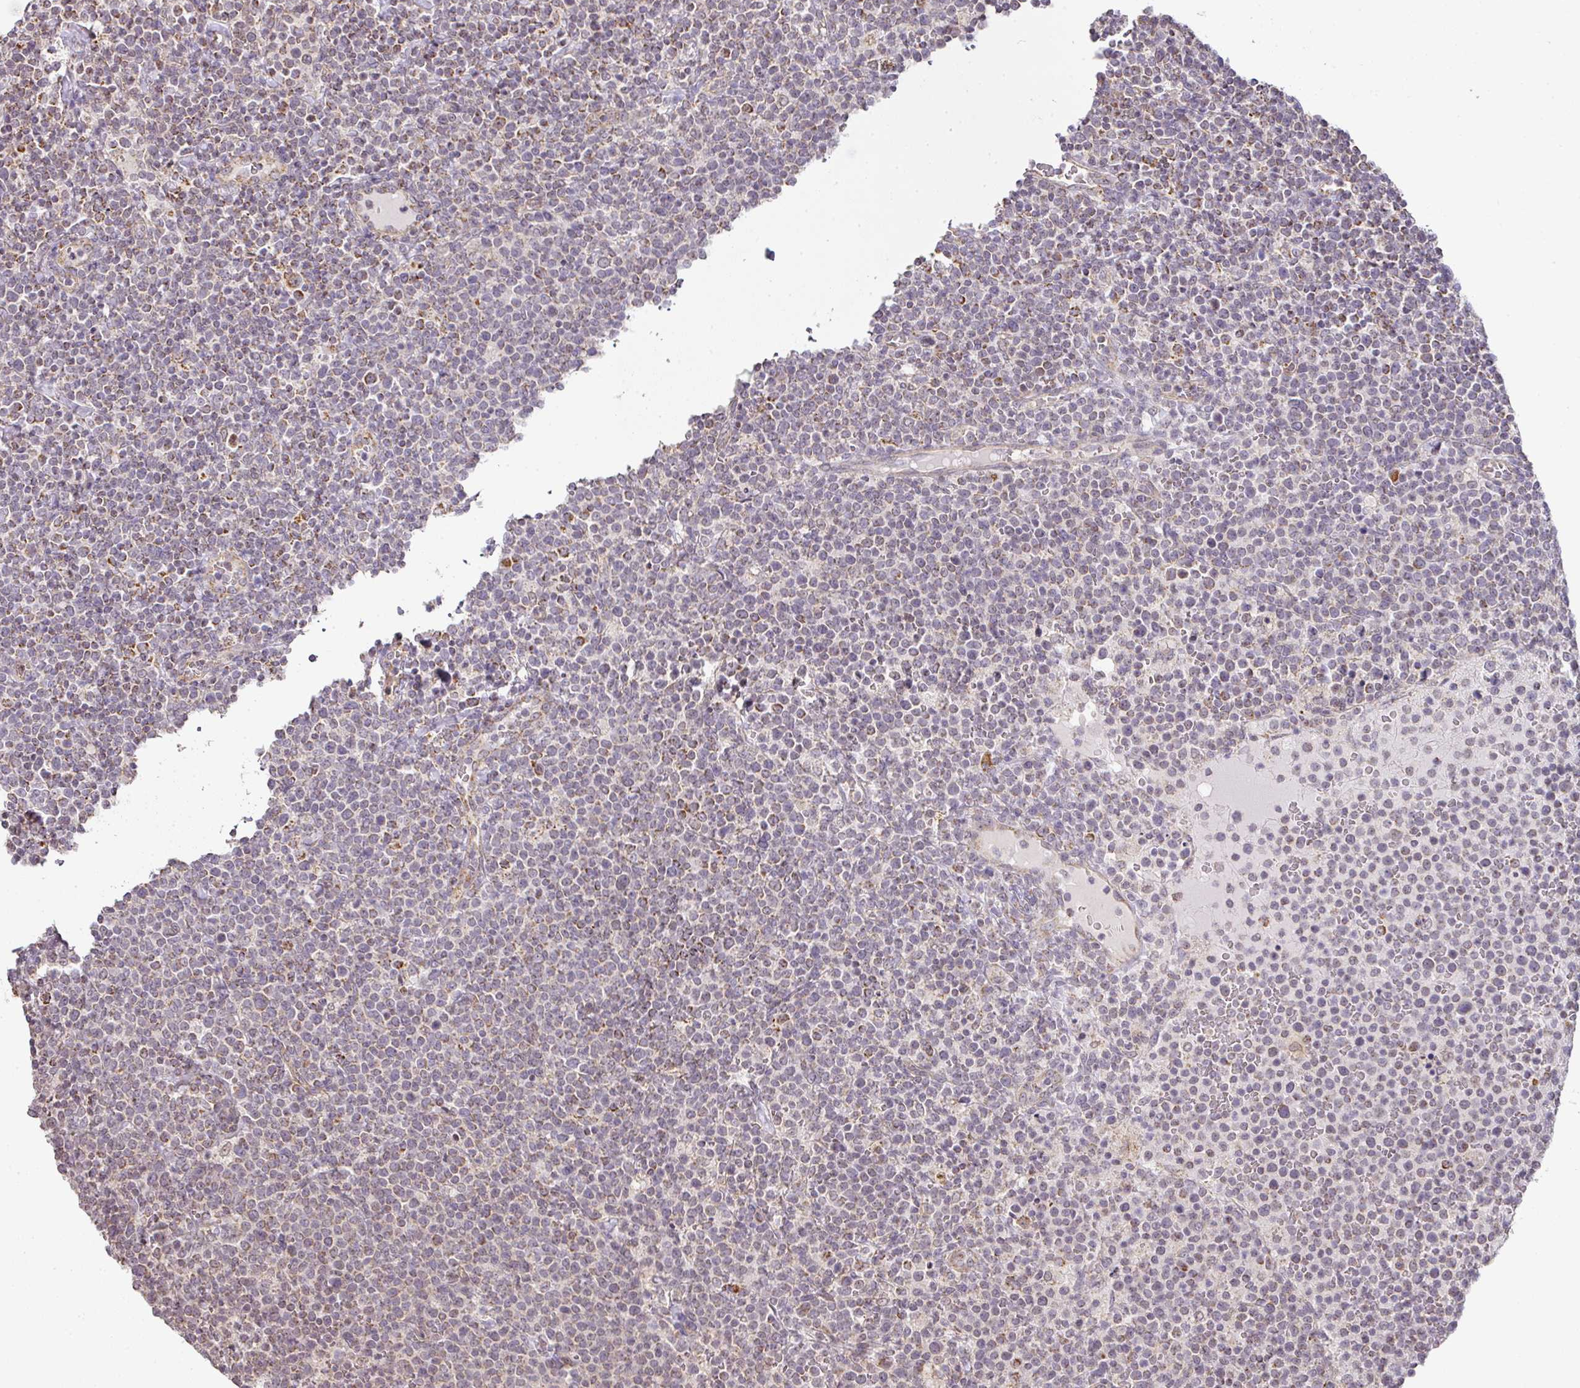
{"staining": {"intensity": "moderate", "quantity": "25%-75%", "location": "cytoplasmic/membranous"}, "tissue": "lymphoma", "cell_type": "Tumor cells", "image_type": "cancer", "snomed": [{"axis": "morphology", "description": "Malignant lymphoma, non-Hodgkin's type, High grade"}, {"axis": "topography", "description": "Lymph node"}], "caption": "Immunohistochemical staining of high-grade malignant lymphoma, non-Hodgkin's type exhibits medium levels of moderate cytoplasmic/membranous expression in approximately 25%-75% of tumor cells.", "gene": "MYOM2", "patient": {"sex": "male", "age": 61}}